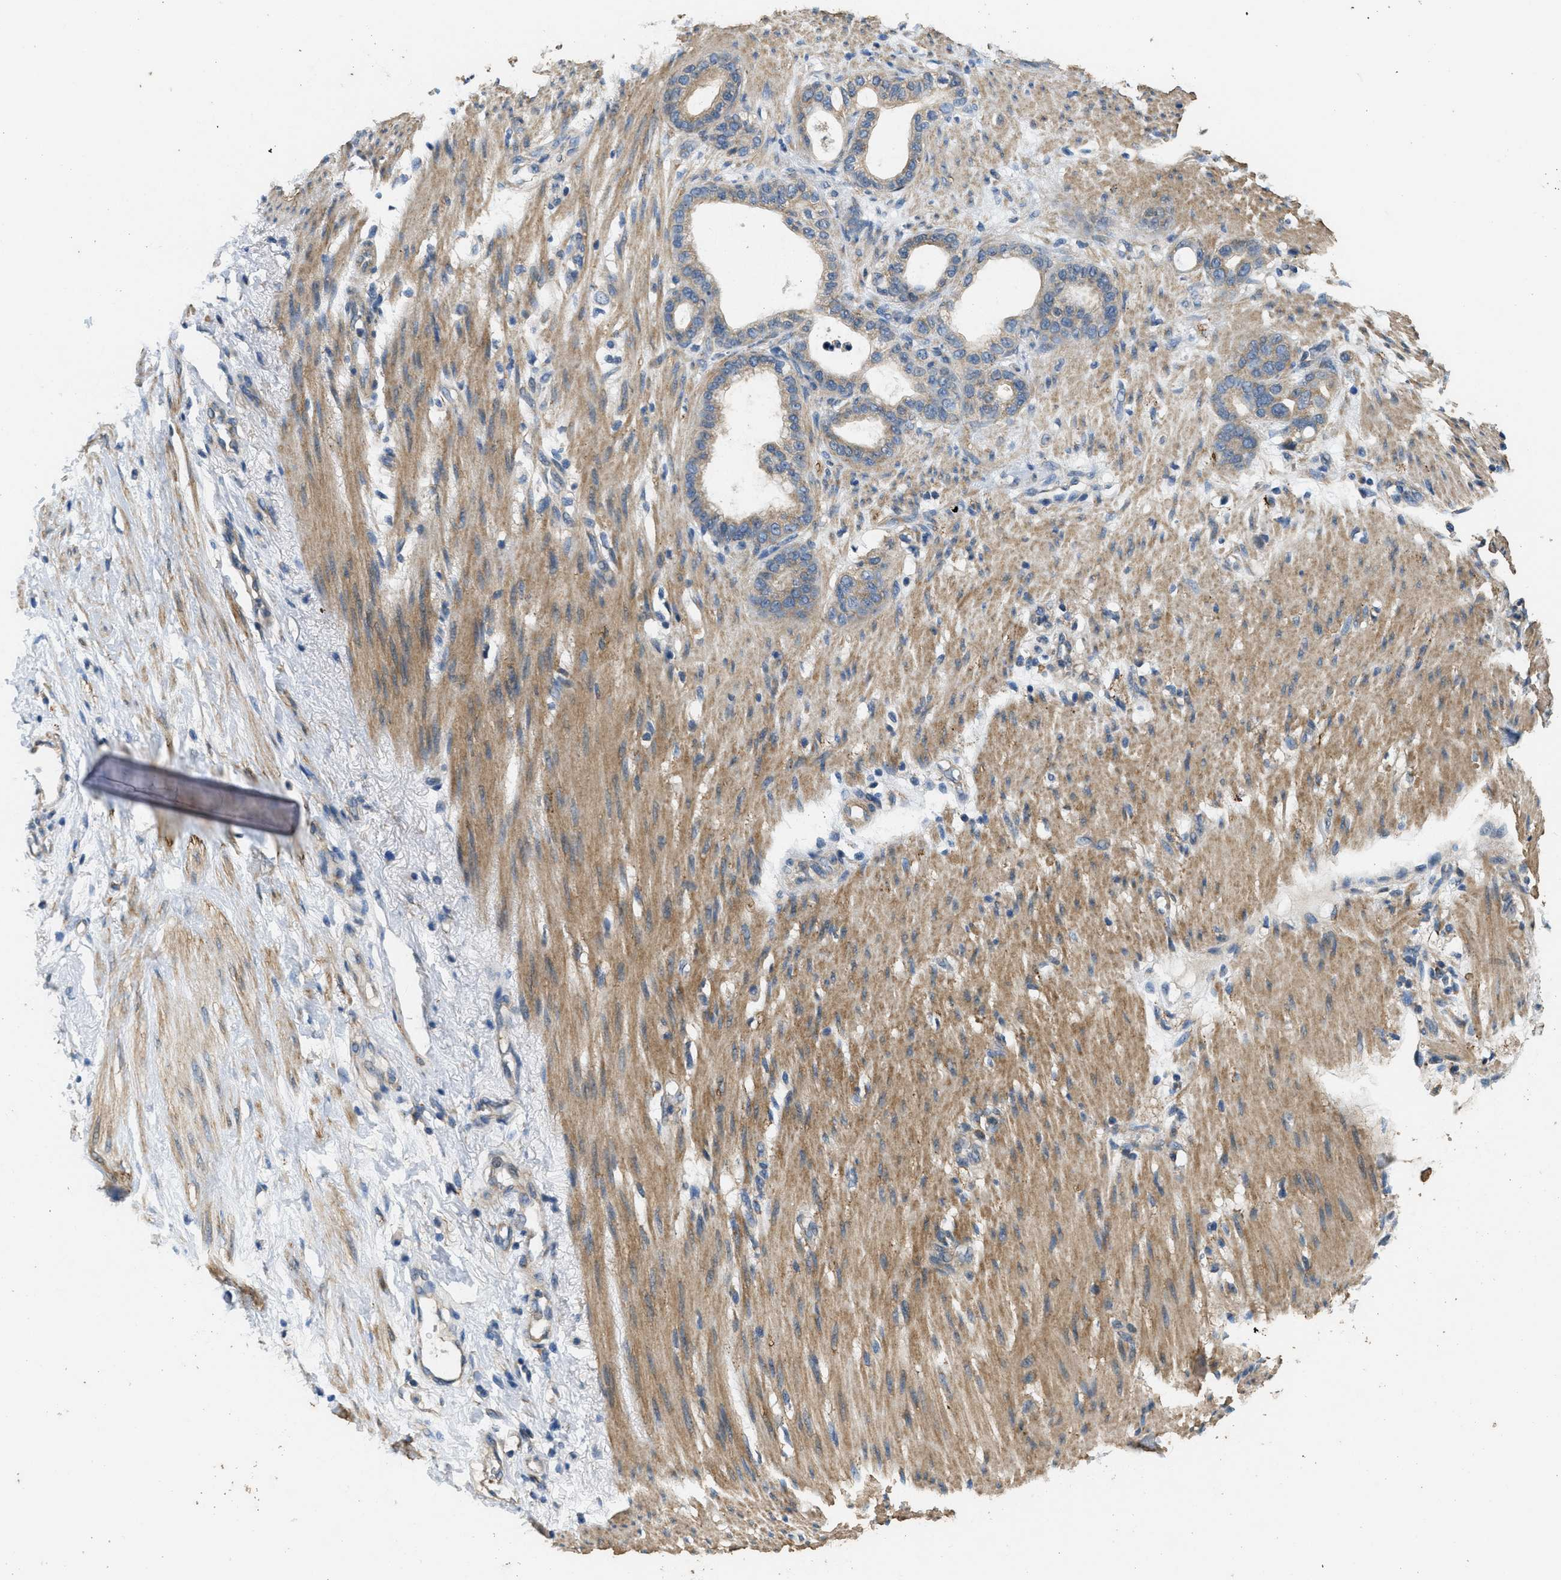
{"staining": {"intensity": "weak", "quantity": "25%-75%", "location": "cytoplasmic/membranous"}, "tissue": "stomach cancer", "cell_type": "Tumor cells", "image_type": "cancer", "snomed": [{"axis": "morphology", "description": "Adenocarcinoma, NOS"}, {"axis": "topography", "description": "Stomach"}], "caption": "Protein positivity by immunohistochemistry (IHC) displays weak cytoplasmic/membranous expression in approximately 25%-75% of tumor cells in stomach cancer. Nuclei are stained in blue.", "gene": "THBS2", "patient": {"sex": "female", "age": 75}}